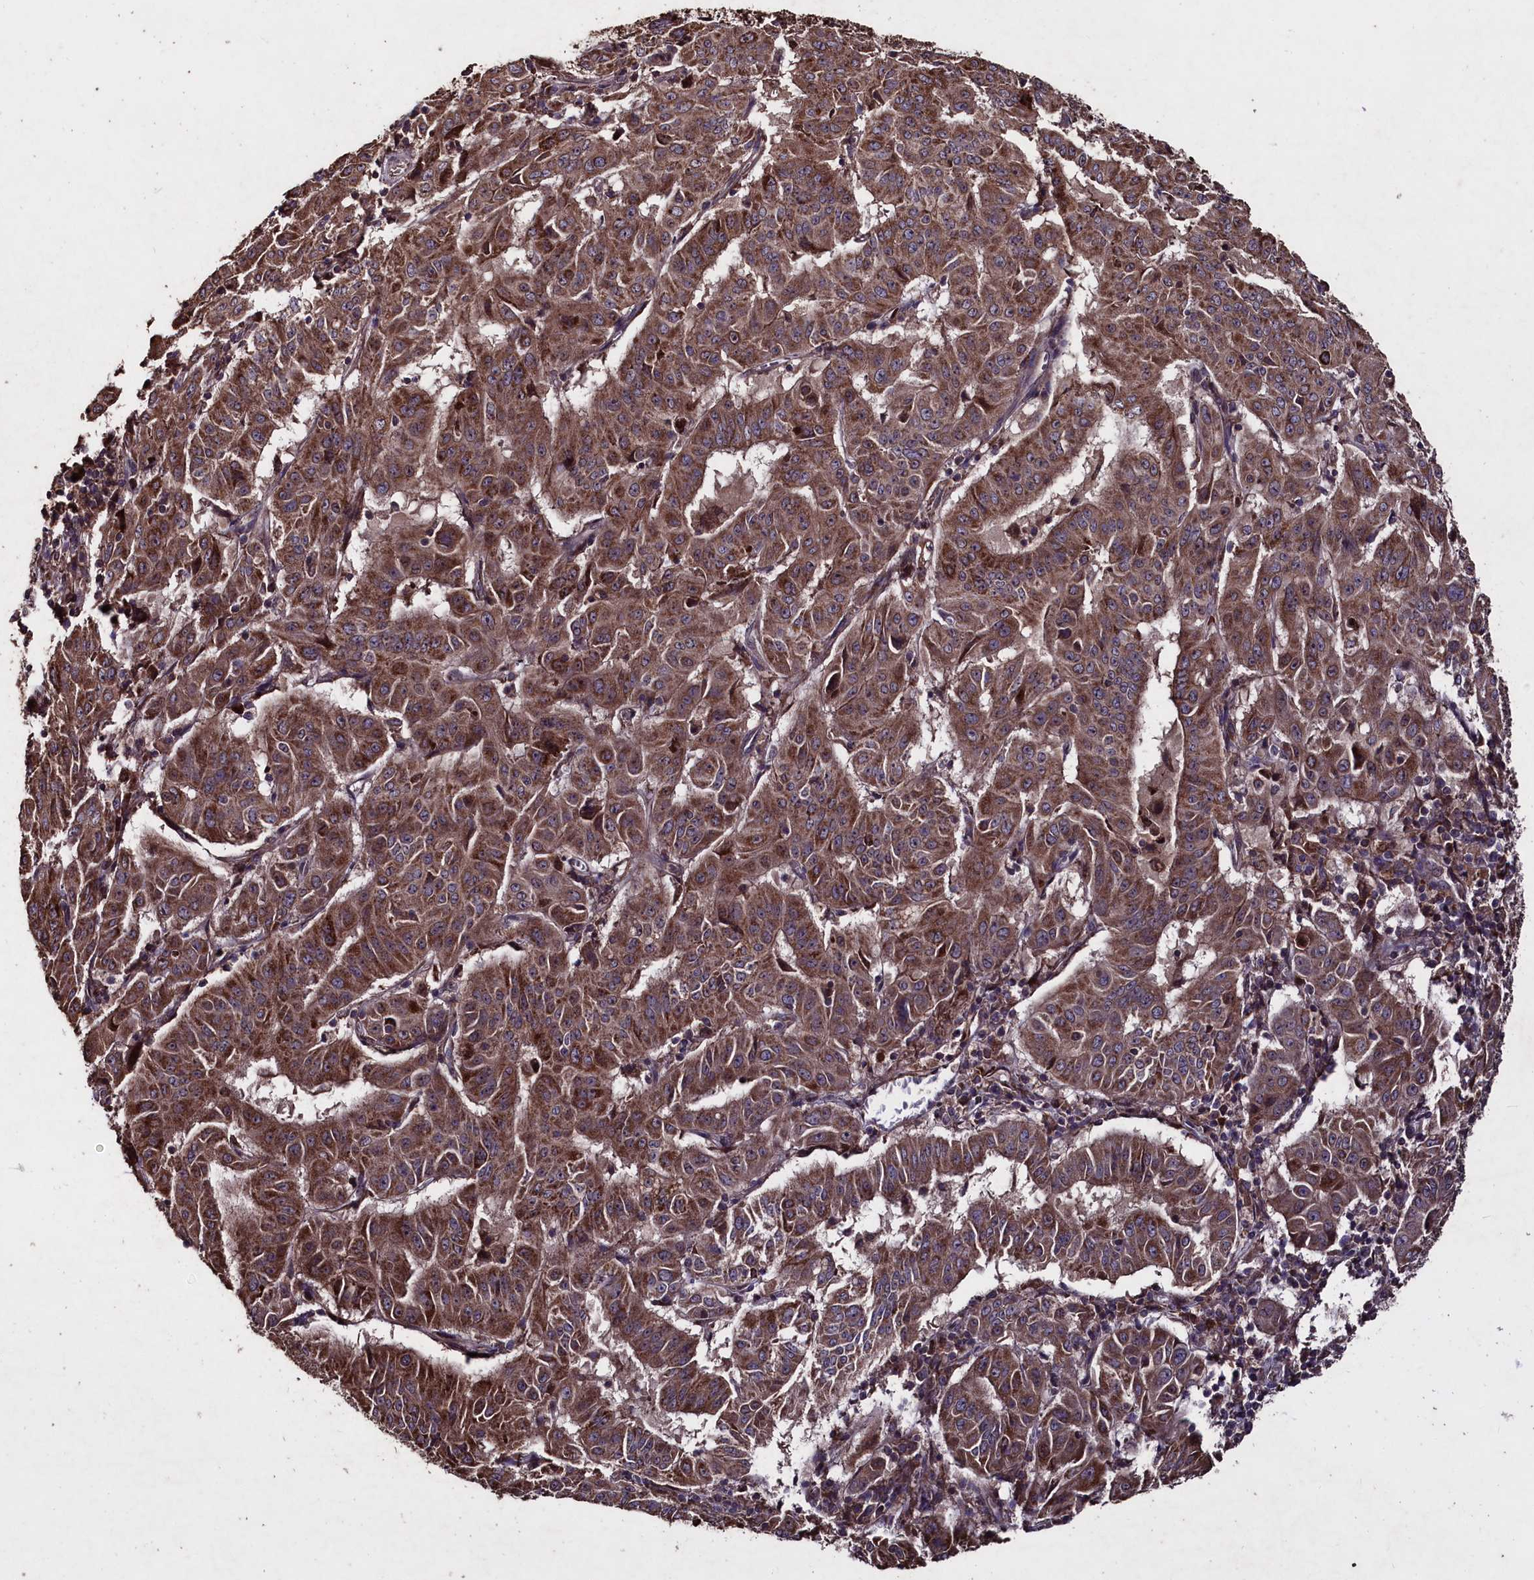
{"staining": {"intensity": "moderate", "quantity": ">75%", "location": "cytoplasmic/membranous"}, "tissue": "pancreatic cancer", "cell_type": "Tumor cells", "image_type": "cancer", "snomed": [{"axis": "morphology", "description": "Adenocarcinoma, NOS"}, {"axis": "topography", "description": "Pancreas"}], "caption": "Immunohistochemistry (DAB (3,3'-diaminobenzidine)) staining of pancreatic adenocarcinoma shows moderate cytoplasmic/membranous protein expression in about >75% of tumor cells.", "gene": "MYO1H", "patient": {"sex": "male", "age": 63}}